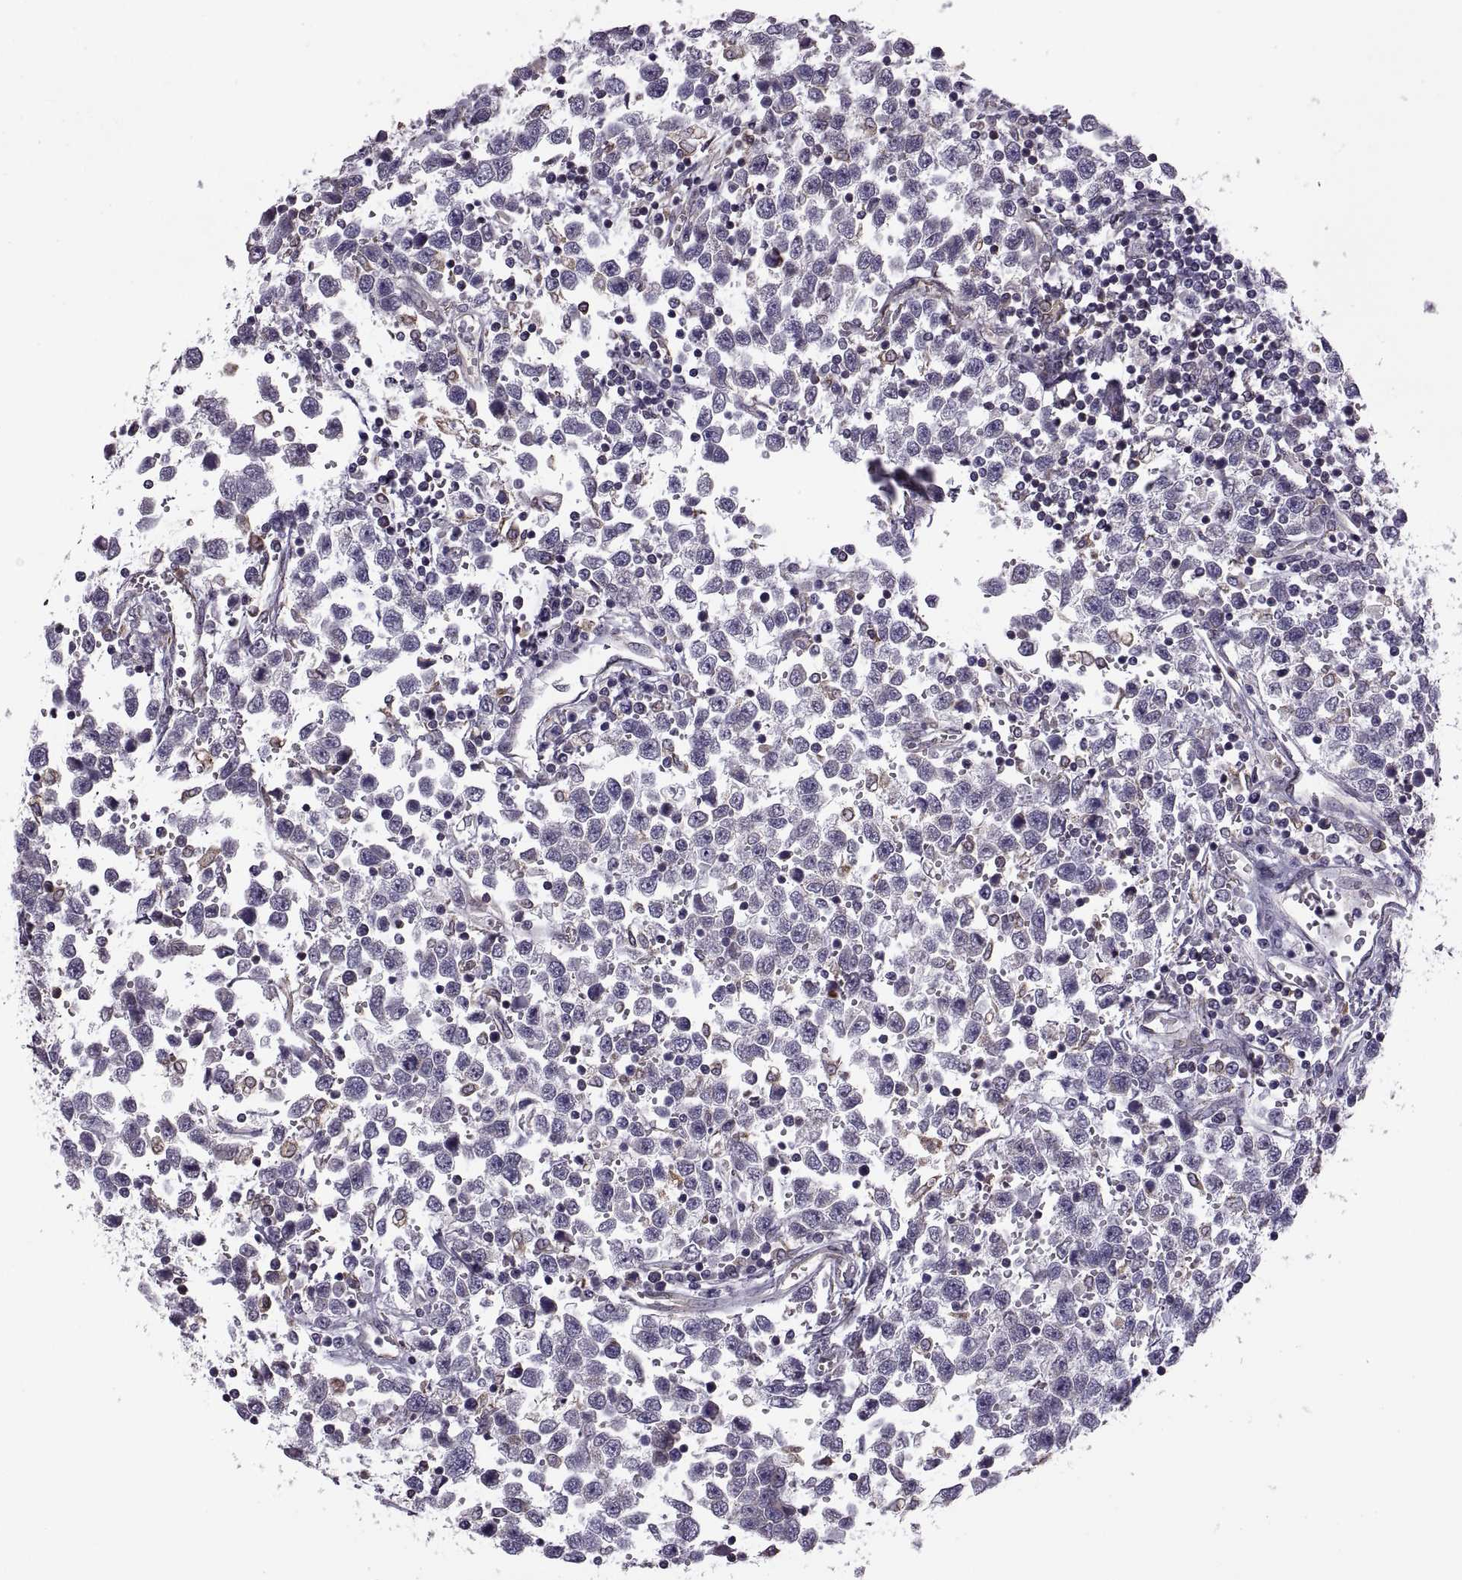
{"staining": {"intensity": "moderate", "quantity": "<25%", "location": "cytoplasmic/membranous"}, "tissue": "testis cancer", "cell_type": "Tumor cells", "image_type": "cancer", "snomed": [{"axis": "morphology", "description": "Seminoma, NOS"}, {"axis": "topography", "description": "Testis"}], "caption": "There is low levels of moderate cytoplasmic/membranous positivity in tumor cells of testis seminoma, as demonstrated by immunohistochemical staining (brown color).", "gene": "LETM2", "patient": {"sex": "male", "age": 34}}